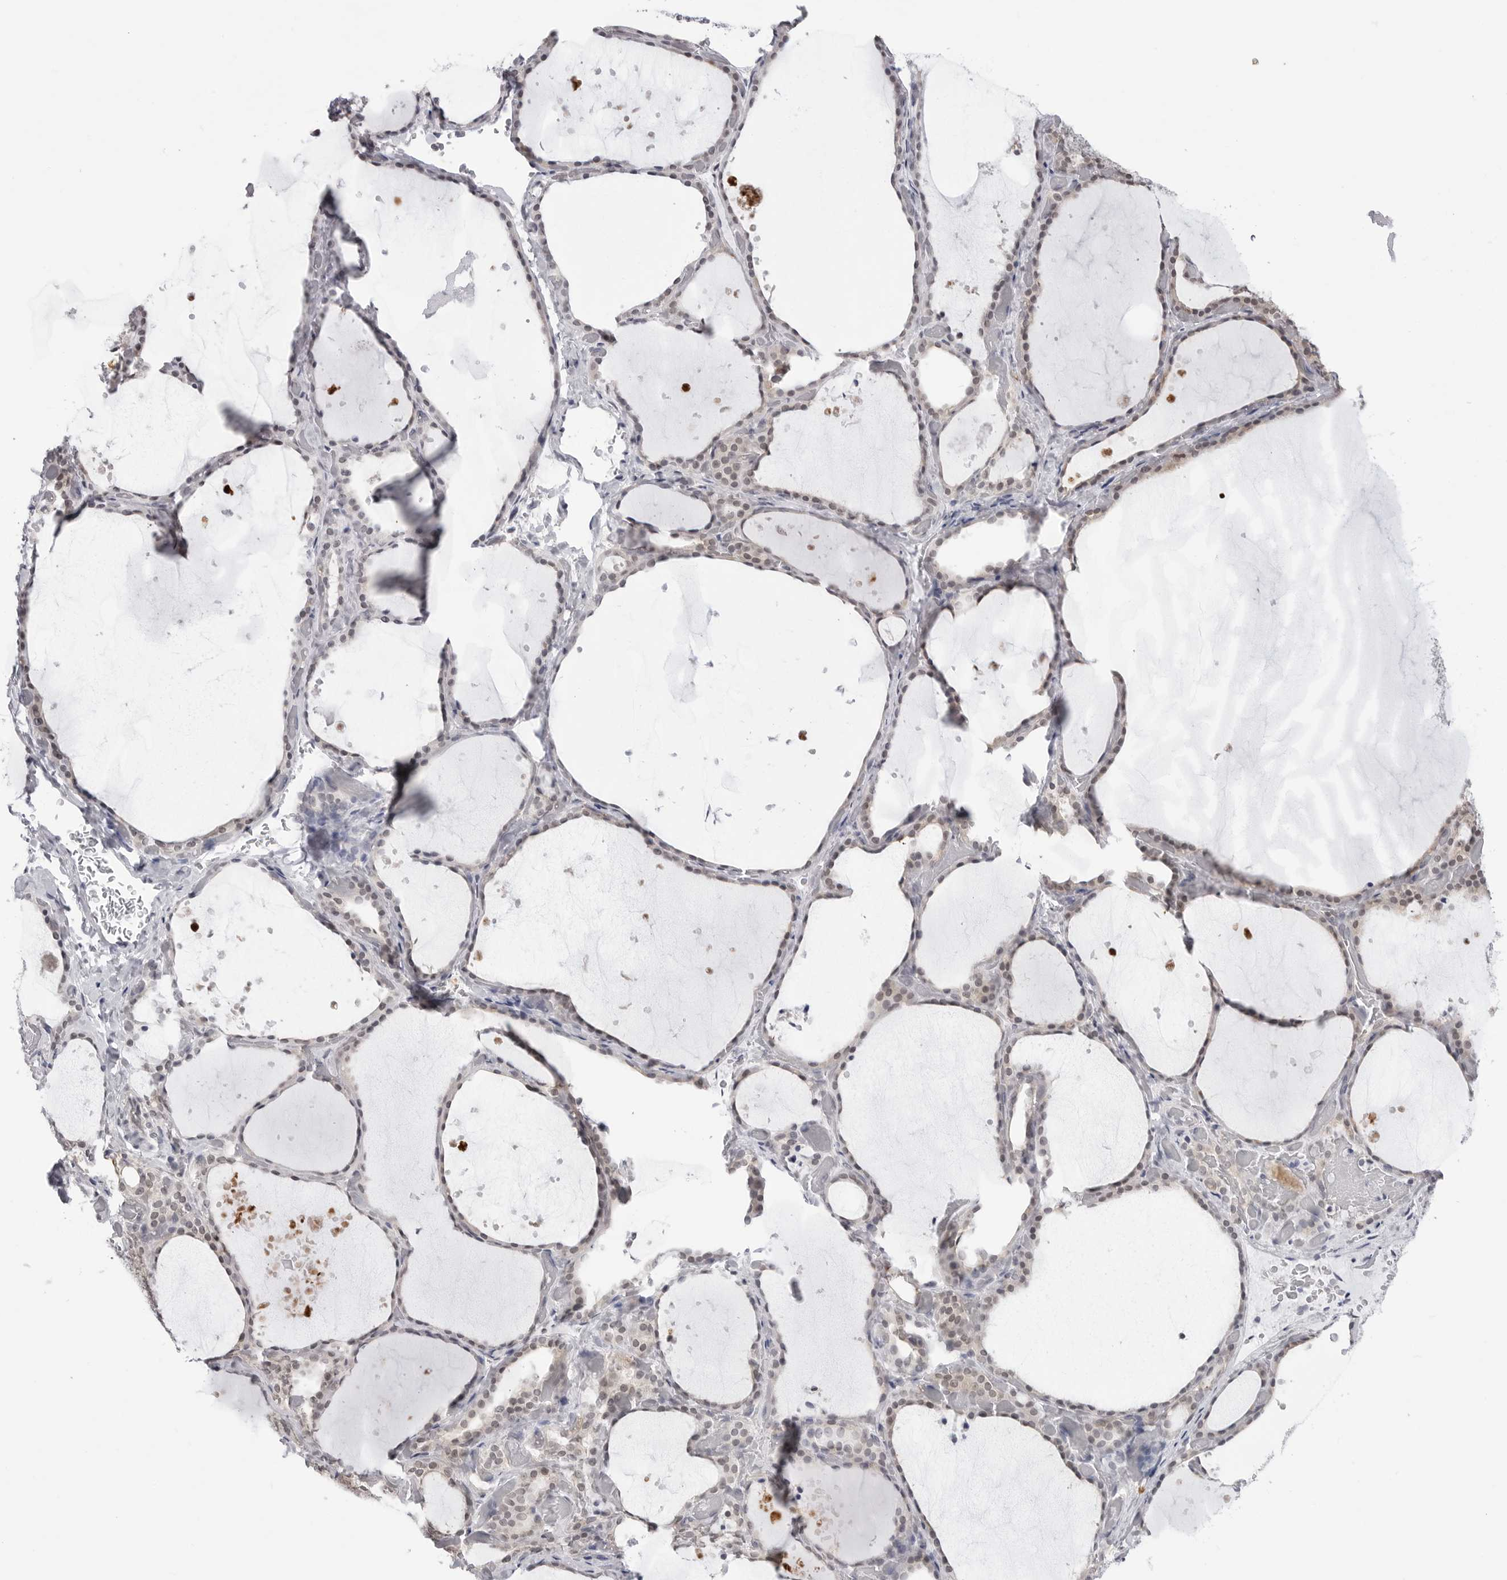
{"staining": {"intensity": "weak", "quantity": "25%-75%", "location": "nuclear"}, "tissue": "thyroid gland", "cell_type": "Glandular cells", "image_type": "normal", "snomed": [{"axis": "morphology", "description": "Normal tissue, NOS"}, {"axis": "topography", "description": "Thyroid gland"}], "caption": "A histopathology image showing weak nuclear positivity in approximately 25%-75% of glandular cells in benign thyroid gland, as visualized by brown immunohistochemical staining.", "gene": "YWHAG", "patient": {"sex": "female", "age": 44}}